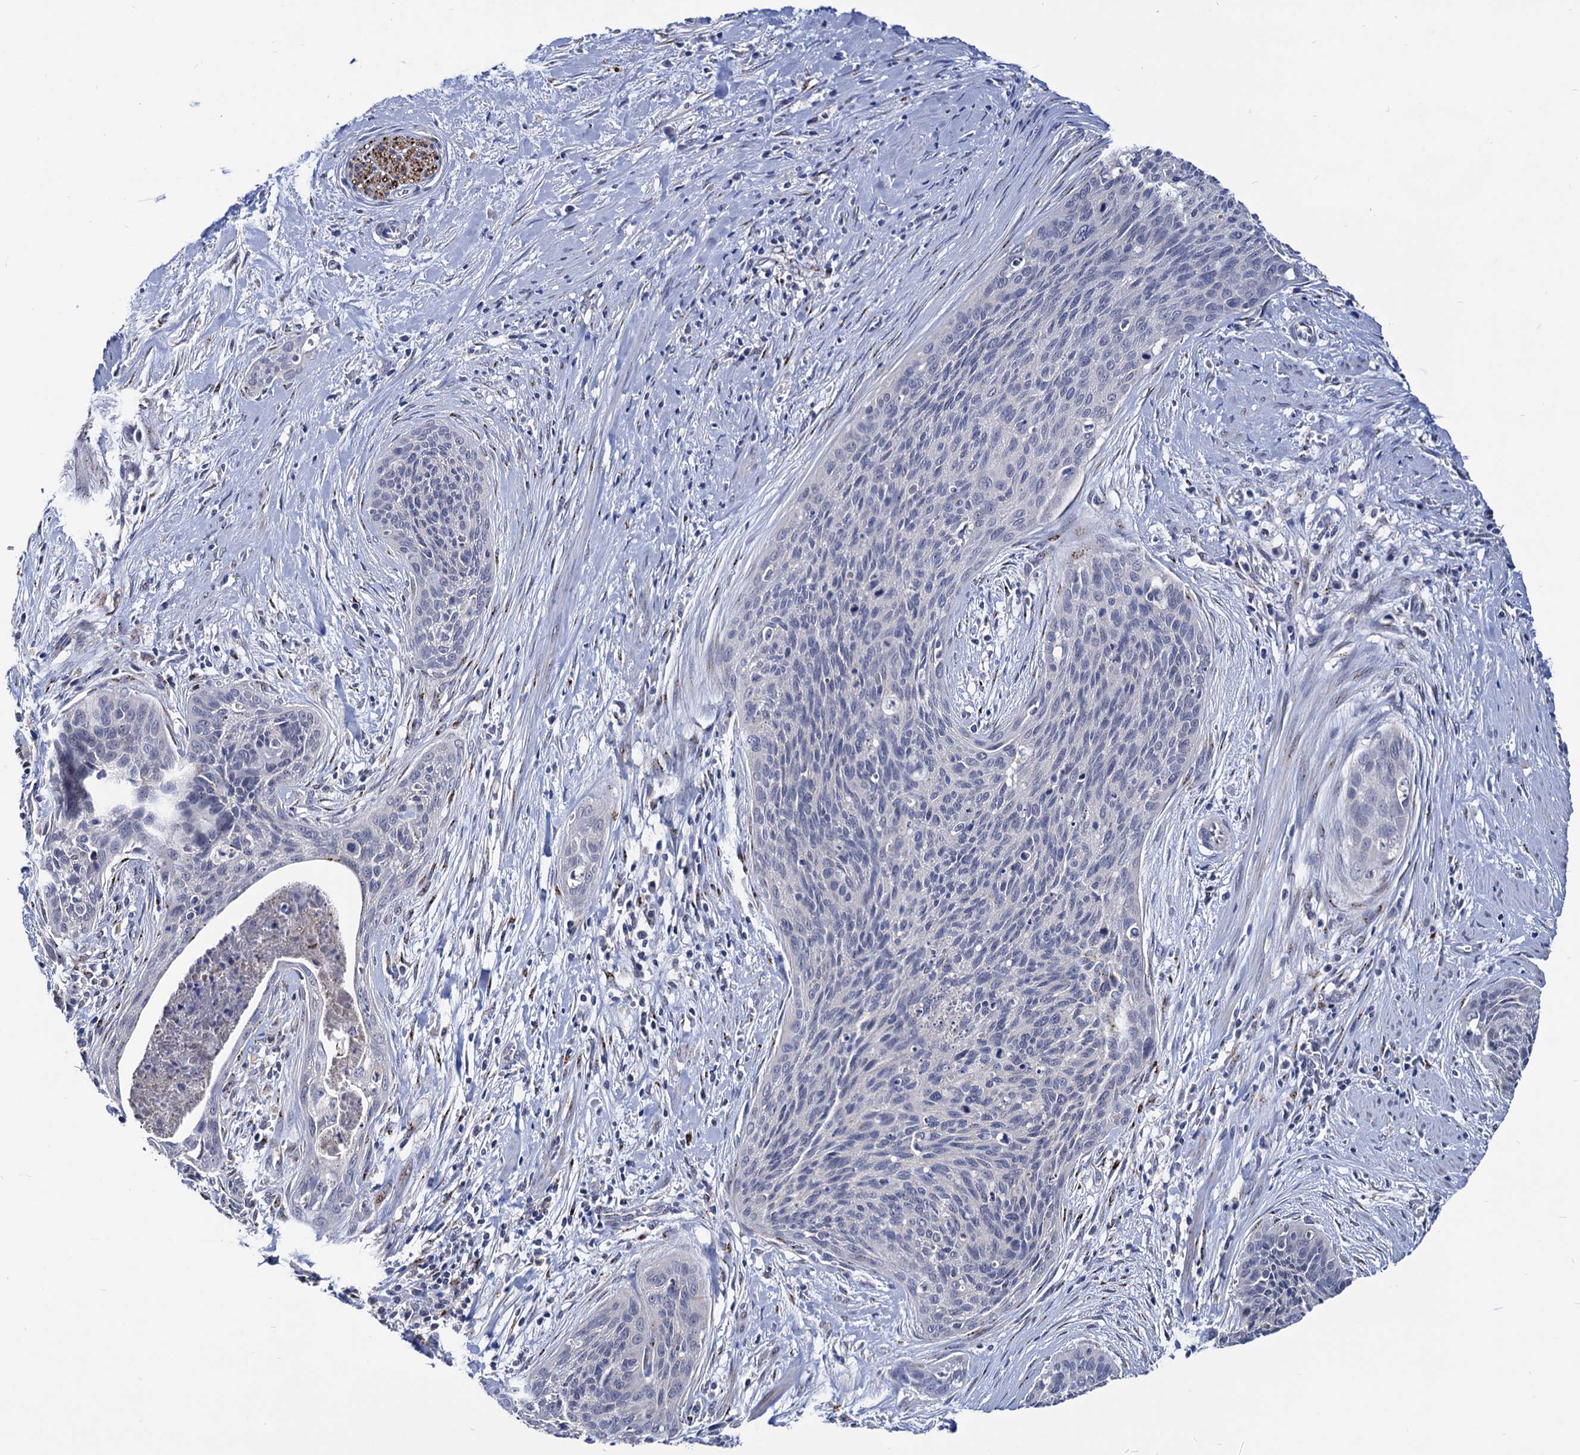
{"staining": {"intensity": "negative", "quantity": "none", "location": "none"}, "tissue": "cervical cancer", "cell_type": "Tumor cells", "image_type": "cancer", "snomed": [{"axis": "morphology", "description": "Squamous cell carcinoma, NOS"}, {"axis": "topography", "description": "Cervix"}], "caption": "Immunohistochemical staining of squamous cell carcinoma (cervical) demonstrates no significant staining in tumor cells.", "gene": "ESD", "patient": {"sex": "female", "age": 55}}